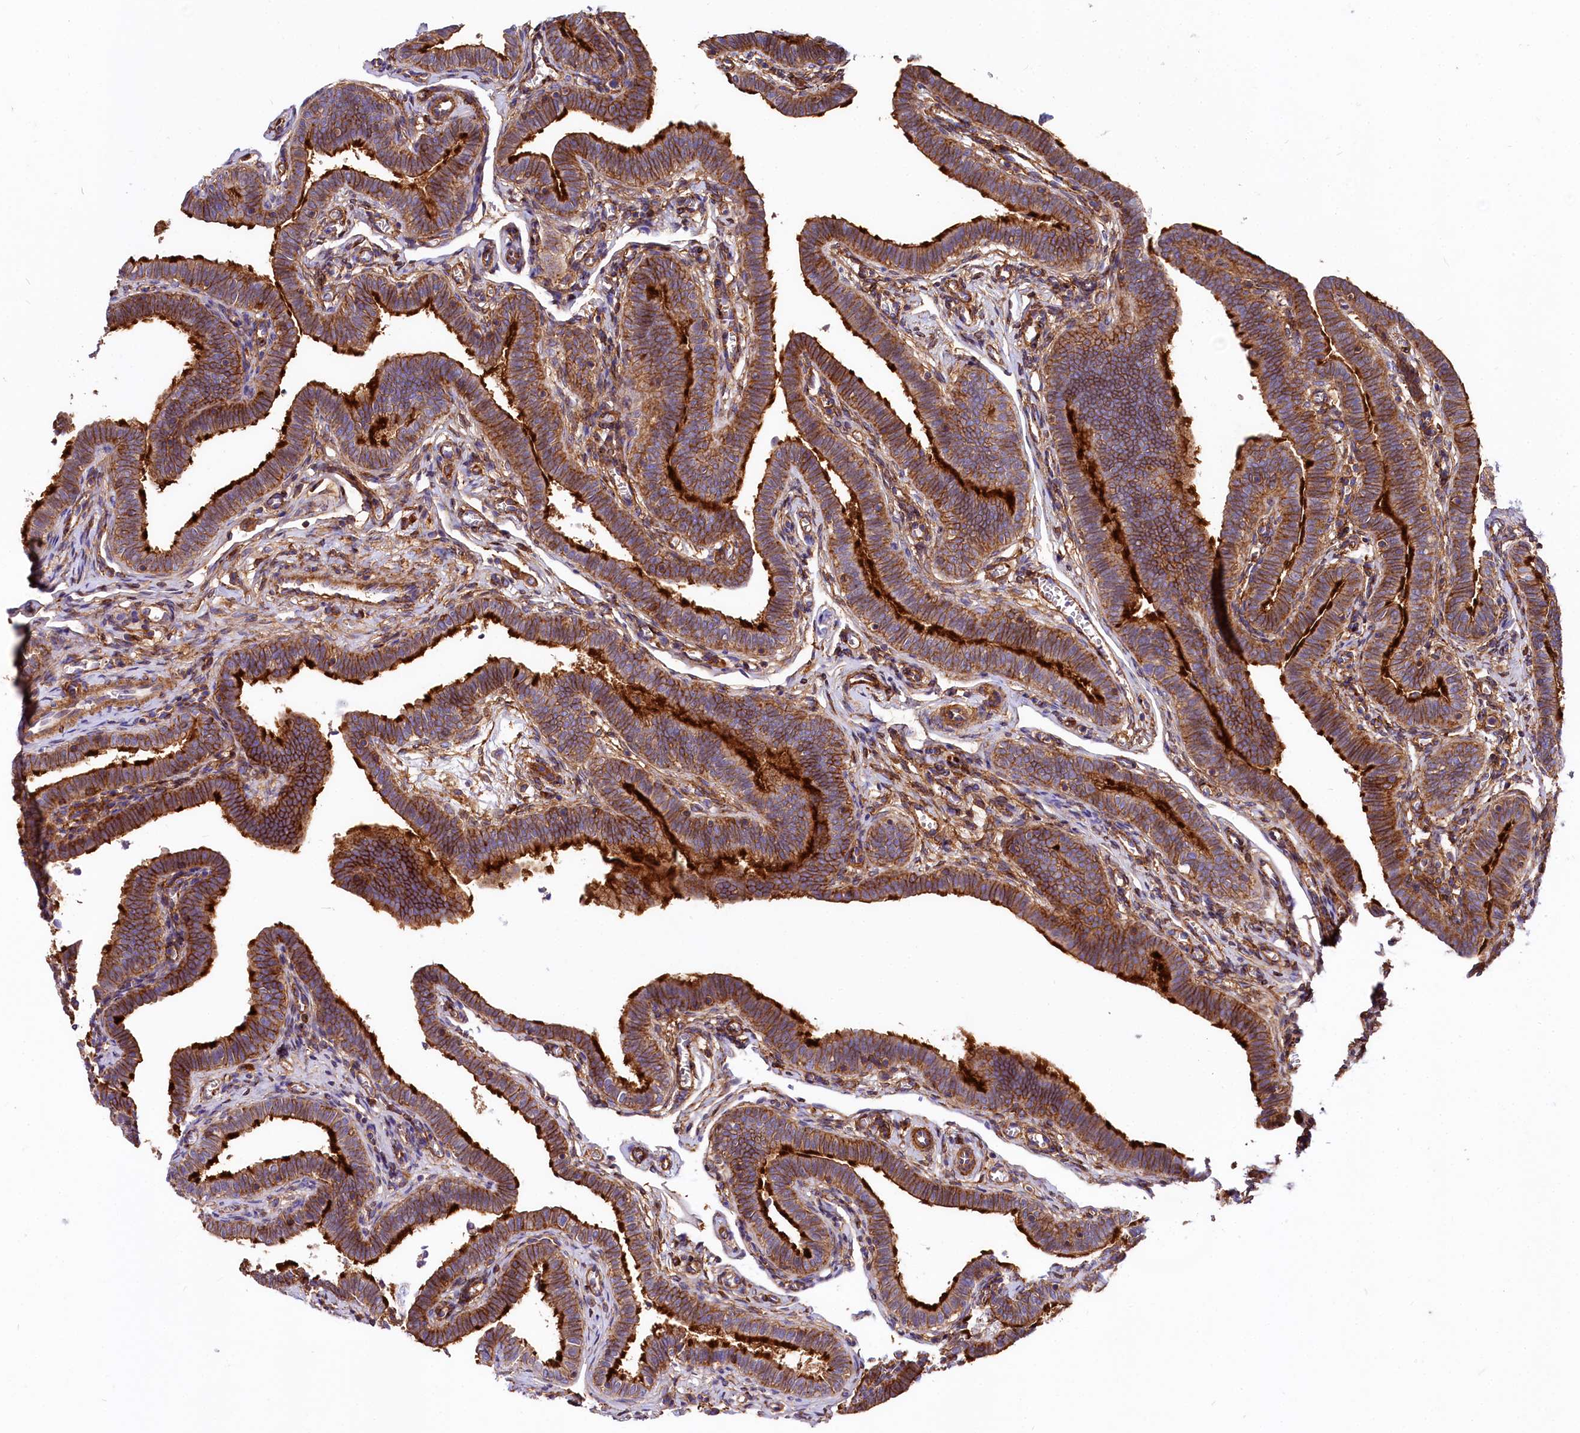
{"staining": {"intensity": "strong", "quantity": ">75%", "location": "cytoplasmic/membranous"}, "tissue": "fallopian tube", "cell_type": "Glandular cells", "image_type": "normal", "snomed": [{"axis": "morphology", "description": "Normal tissue, NOS"}, {"axis": "topography", "description": "Fallopian tube"}], "caption": "The histopathology image demonstrates immunohistochemical staining of normal fallopian tube. There is strong cytoplasmic/membranous positivity is present in about >75% of glandular cells.", "gene": "ANO6", "patient": {"sex": "female", "age": 36}}